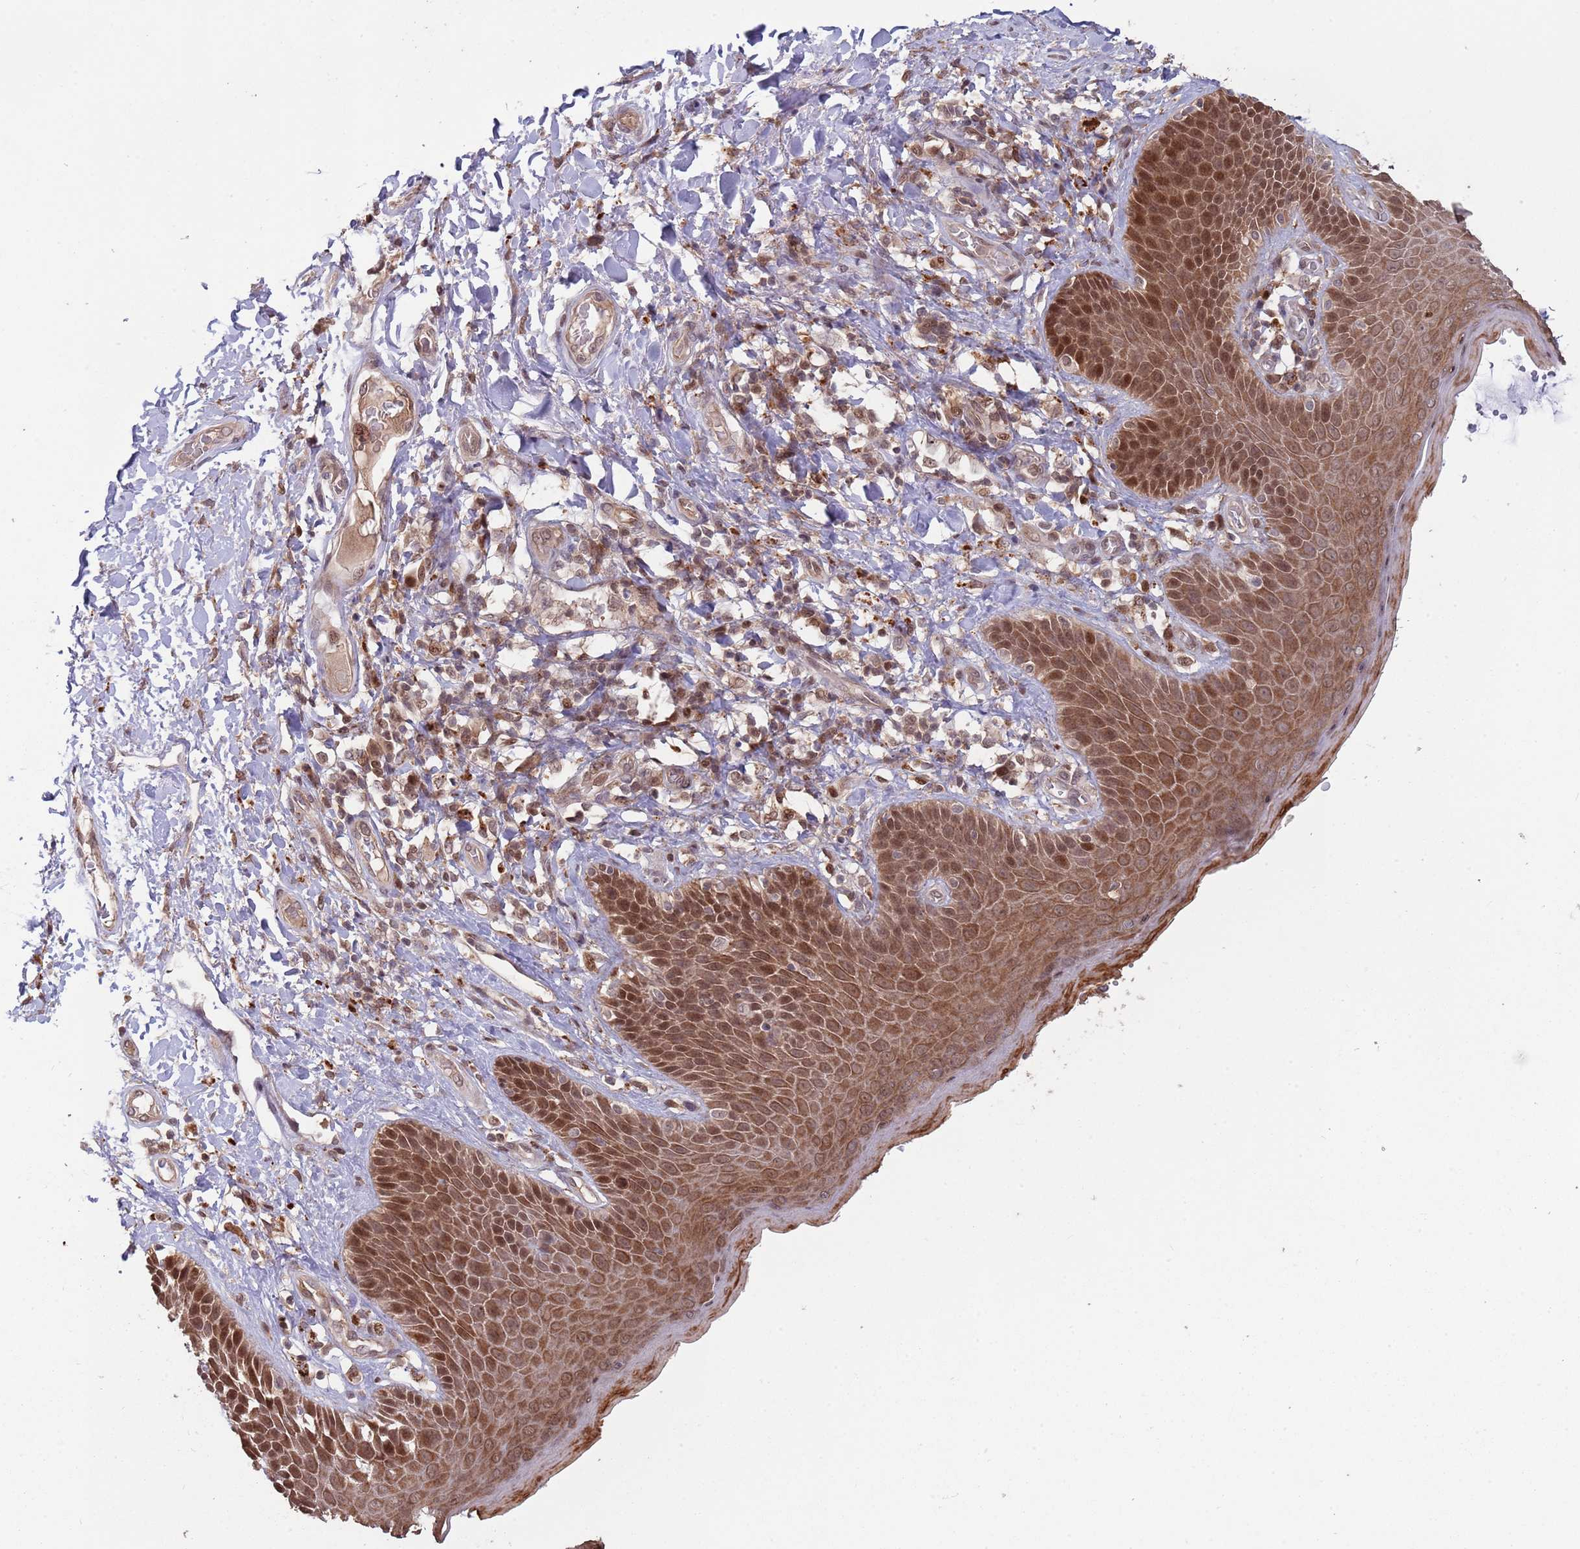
{"staining": {"intensity": "moderate", "quantity": ">75%", "location": "cytoplasmic/membranous,nuclear"}, "tissue": "skin", "cell_type": "Epidermal cells", "image_type": "normal", "snomed": [{"axis": "morphology", "description": "Normal tissue, NOS"}, {"axis": "topography", "description": "Anal"}], "caption": "Skin stained for a protein (brown) reveals moderate cytoplasmic/membranous,nuclear positive staining in about >75% of epidermal cells.", "gene": "SALL1", "patient": {"sex": "female", "age": 89}}